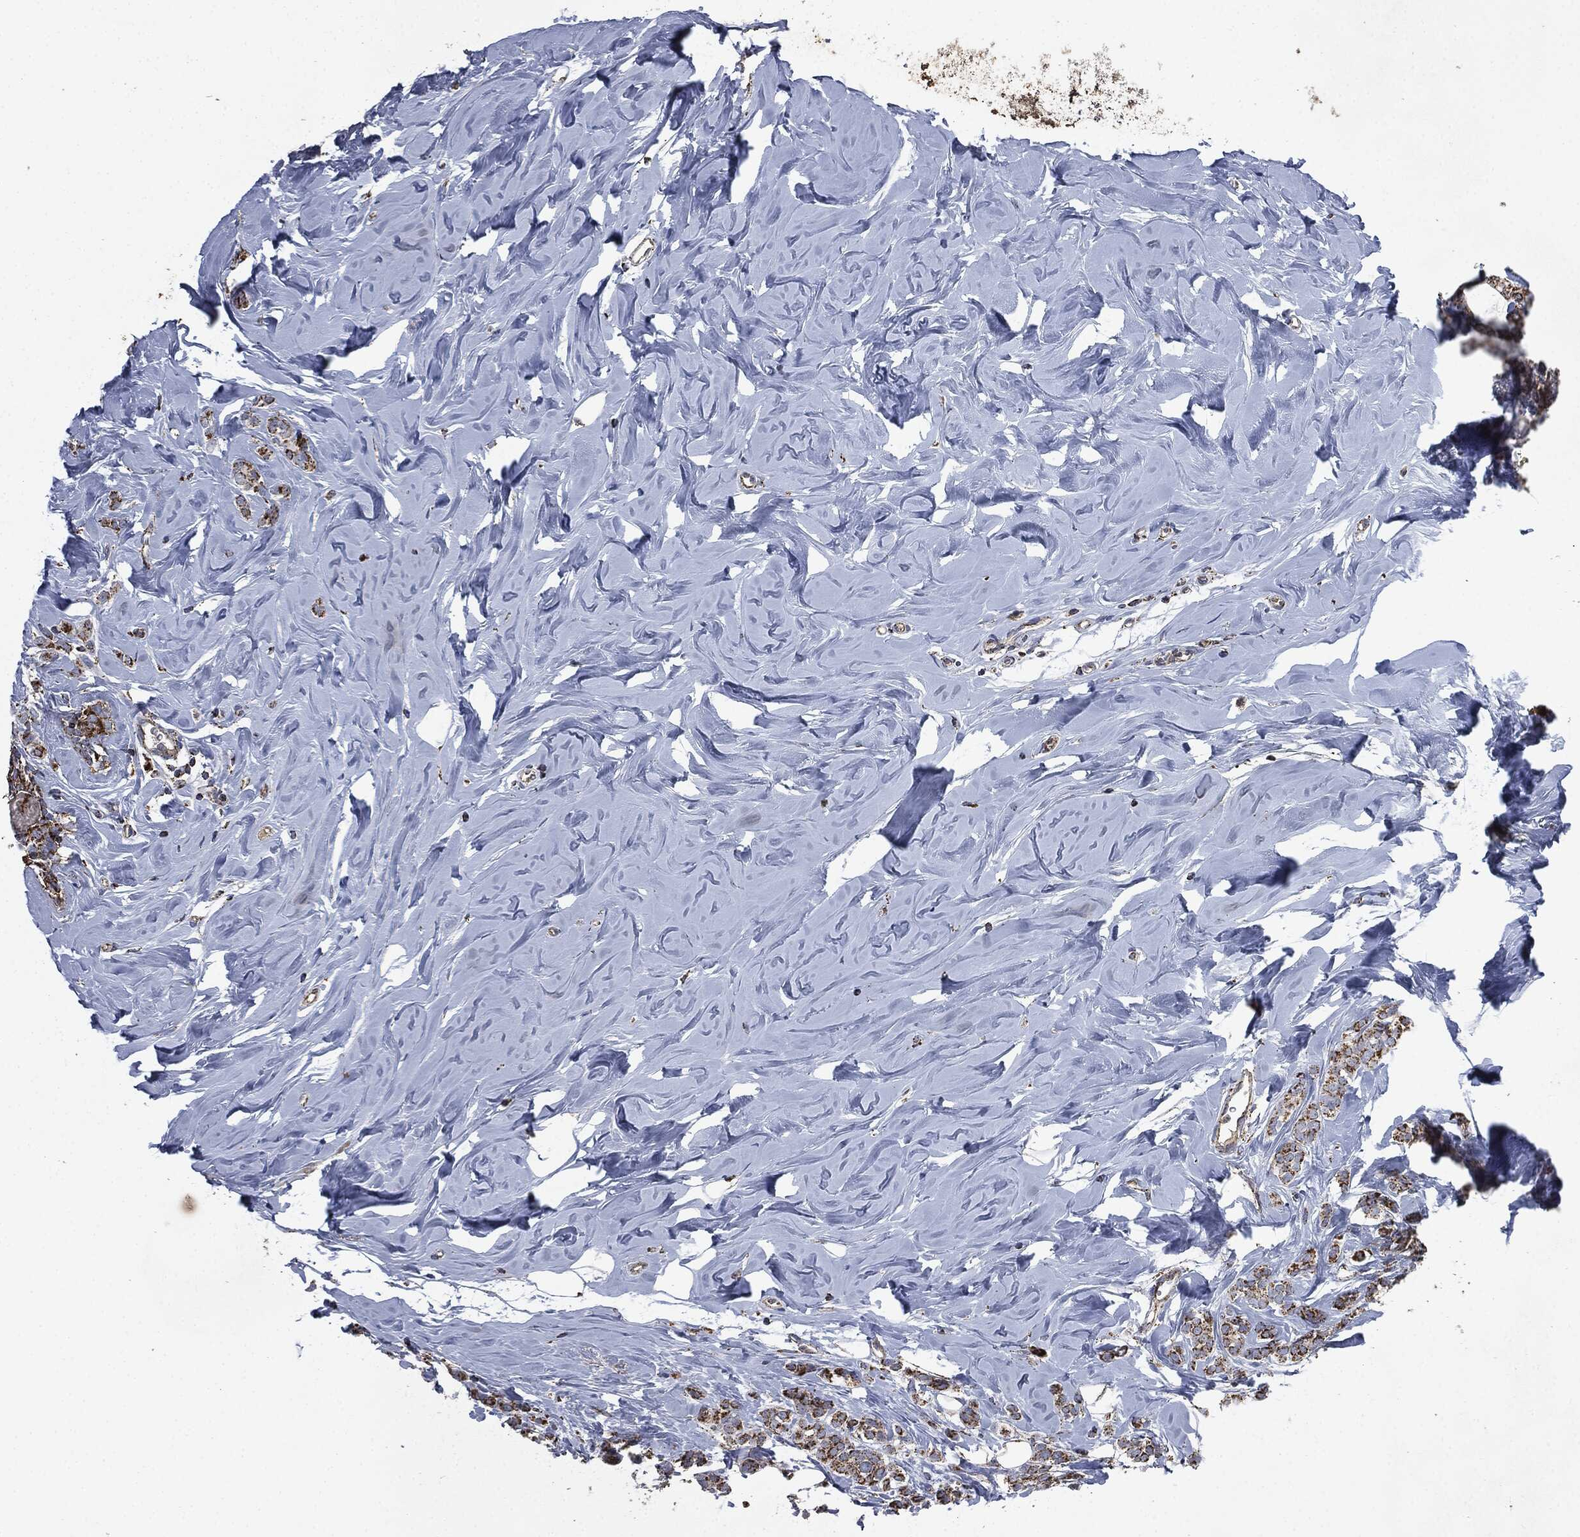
{"staining": {"intensity": "strong", "quantity": ">75%", "location": "cytoplasmic/membranous"}, "tissue": "breast cancer", "cell_type": "Tumor cells", "image_type": "cancer", "snomed": [{"axis": "morphology", "description": "Lobular carcinoma"}, {"axis": "topography", "description": "Breast"}], "caption": "Immunohistochemistry histopathology image of neoplastic tissue: human breast lobular carcinoma stained using immunohistochemistry shows high levels of strong protein expression localized specifically in the cytoplasmic/membranous of tumor cells, appearing as a cytoplasmic/membranous brown color.", "gene": "RYK", "patient": {"sex": "female", "age": 49}}